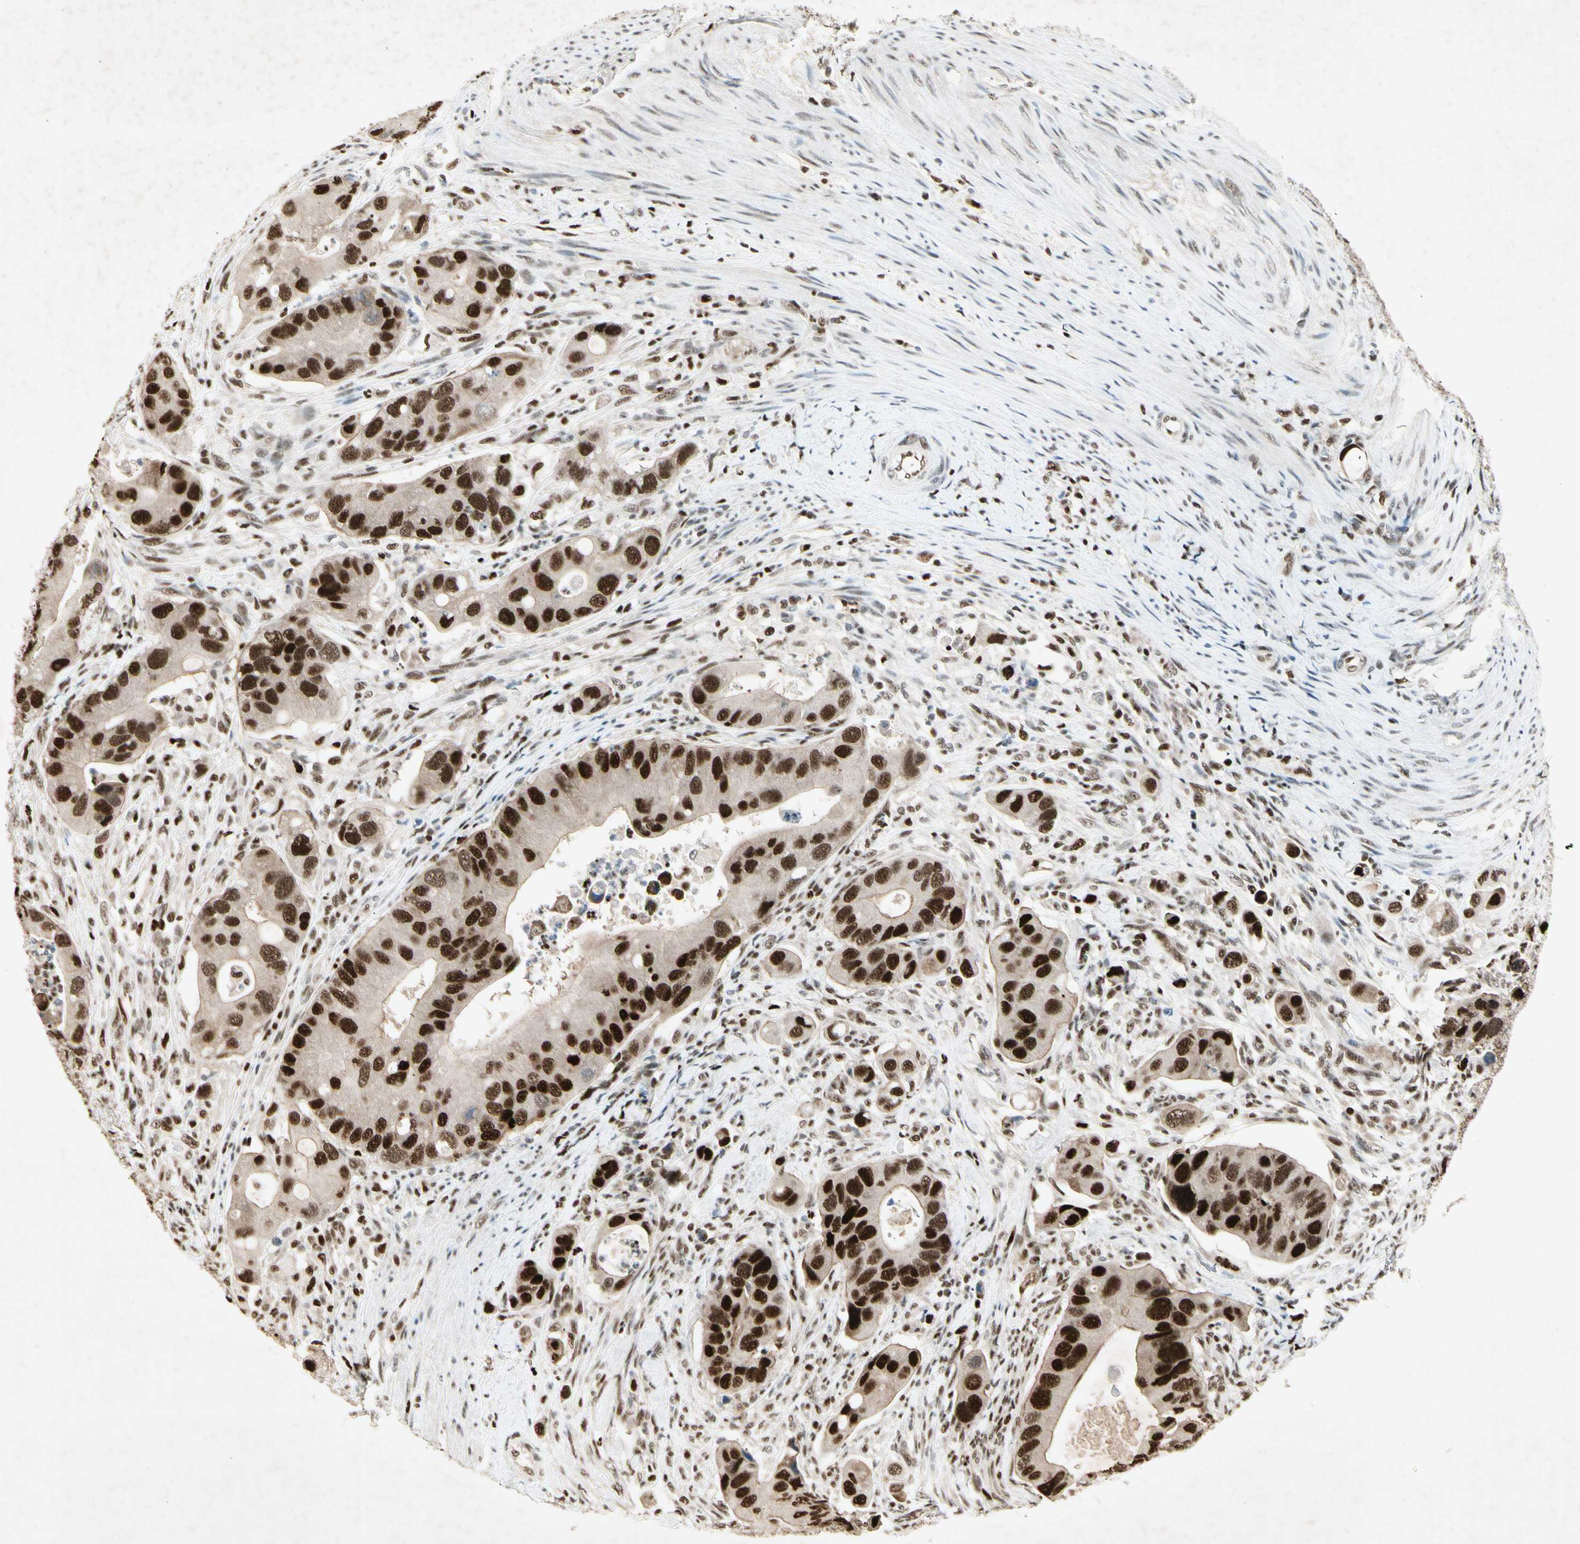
{"staining": {"intensity": "strong", "quantity": ">75%", "location": "nuclear"}, "tissue": "colorectal cancer", "cell_type": "Tumor cells", "image_type": "cancer", "snomed": [{"axis": "morphology", "description": "Adenocarcinoma, NOS"}, {"axis": "topography", "description": "Rectum"}], "caption": "Strong nuclear staining for a protein is appreciated in approximately >75% of tumor cells of colorectal adenocarcinoma using immunohistochemistry.", "gene": "RNF43", "patient": {"sex": "female", "age": 57}}